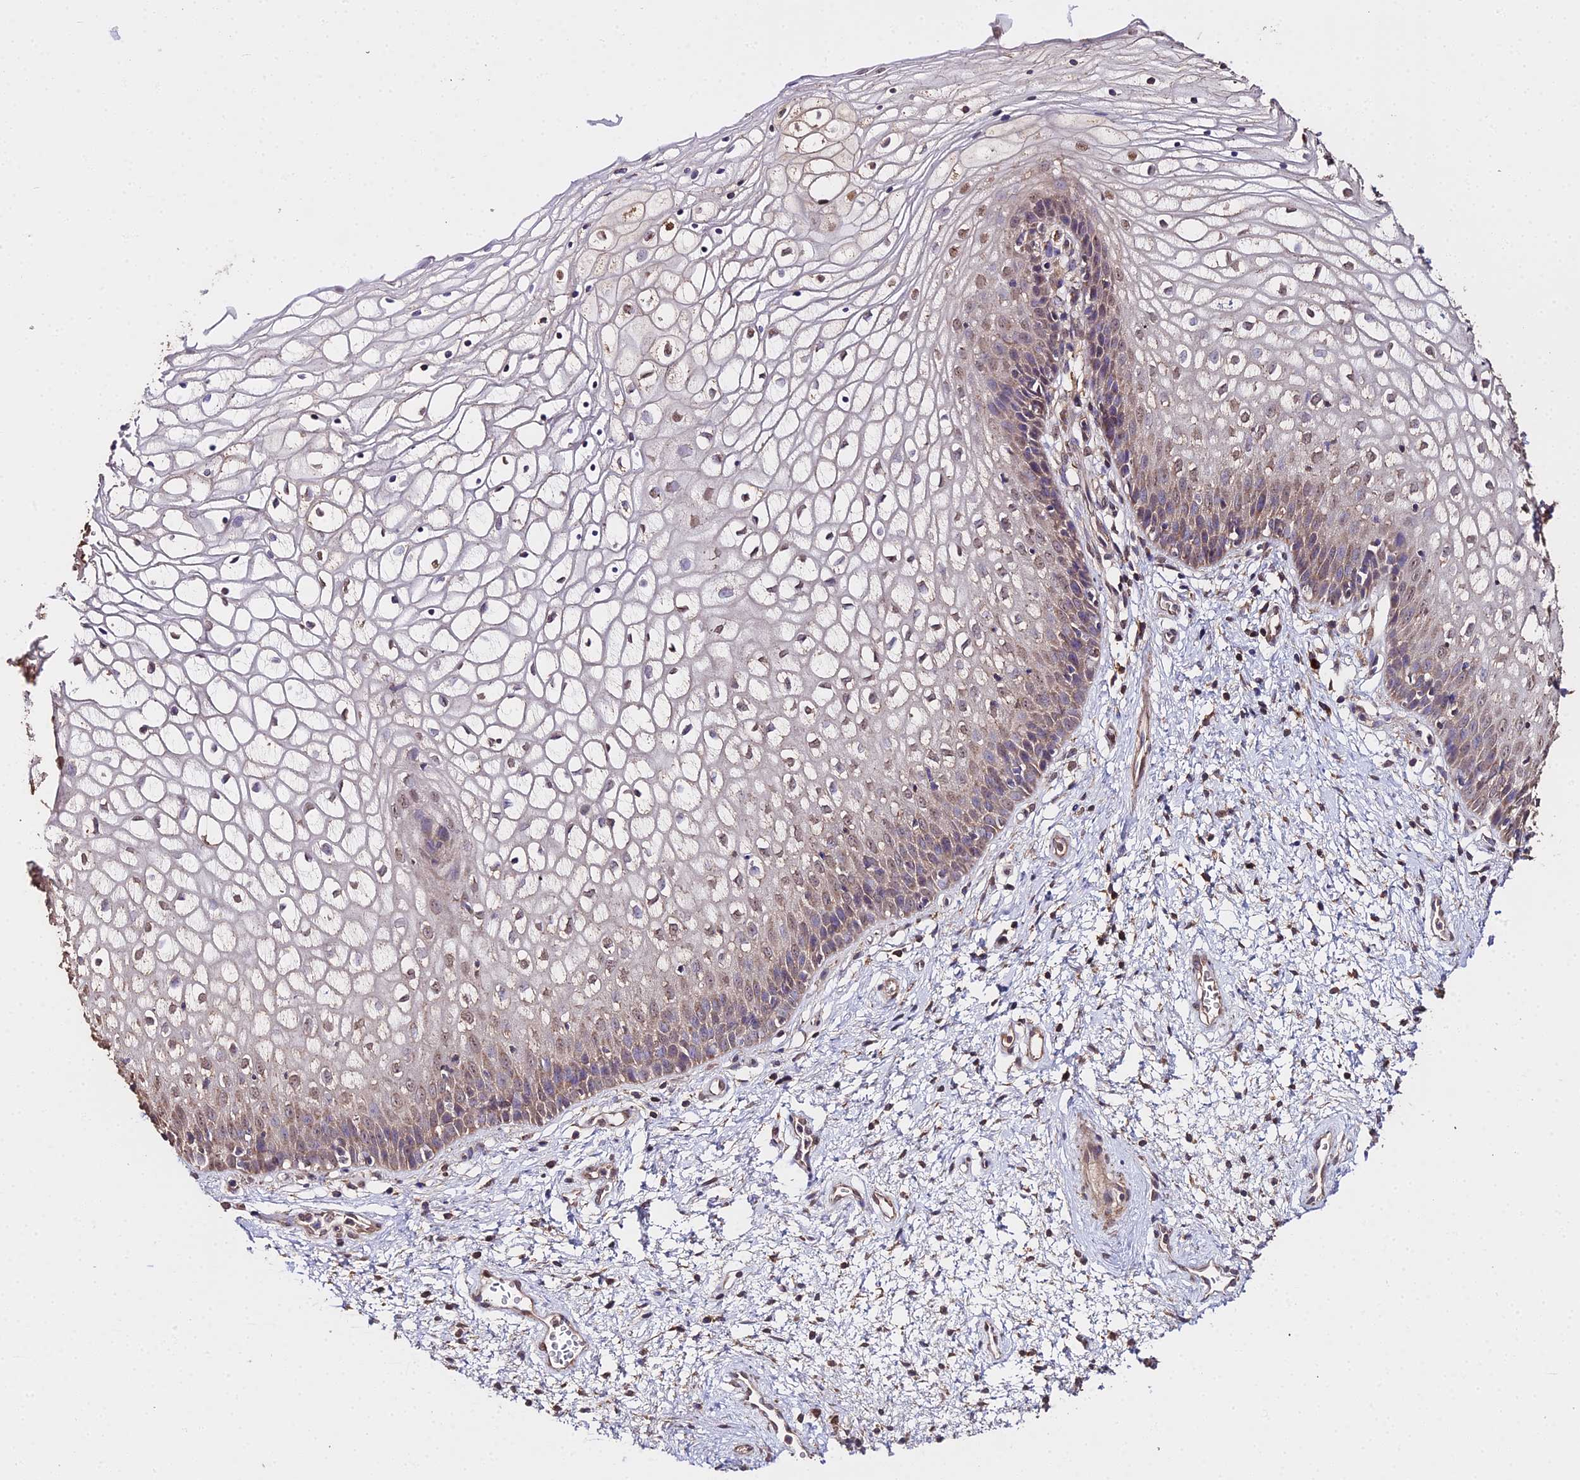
{"staining": {"intensity": "weak", "quantity": "25%-75%", "location": "cytoplasmic/membranous,nuclear"}, "tissue": "vagina", "cell_type": "Squamous epithelial cells", "image_type": "normal", "snomed": [{"axis": "morphology", "description": "Normal tissue, NOS"}, {"axis": "topography", "description": "Vagina"}], "caption": "Immunohistochemical staining of normal vagina shows weak cytoplasmic/membranous,nuclear protein staining in approximately 25%-75% of squamous epithelial cells. (DAB (3,3'-diaminobenzidine) = brown stain, brightfield microscopy at high magnification).", "gene": "METTL13", "patient": {"sex": "female", "age": 34}}